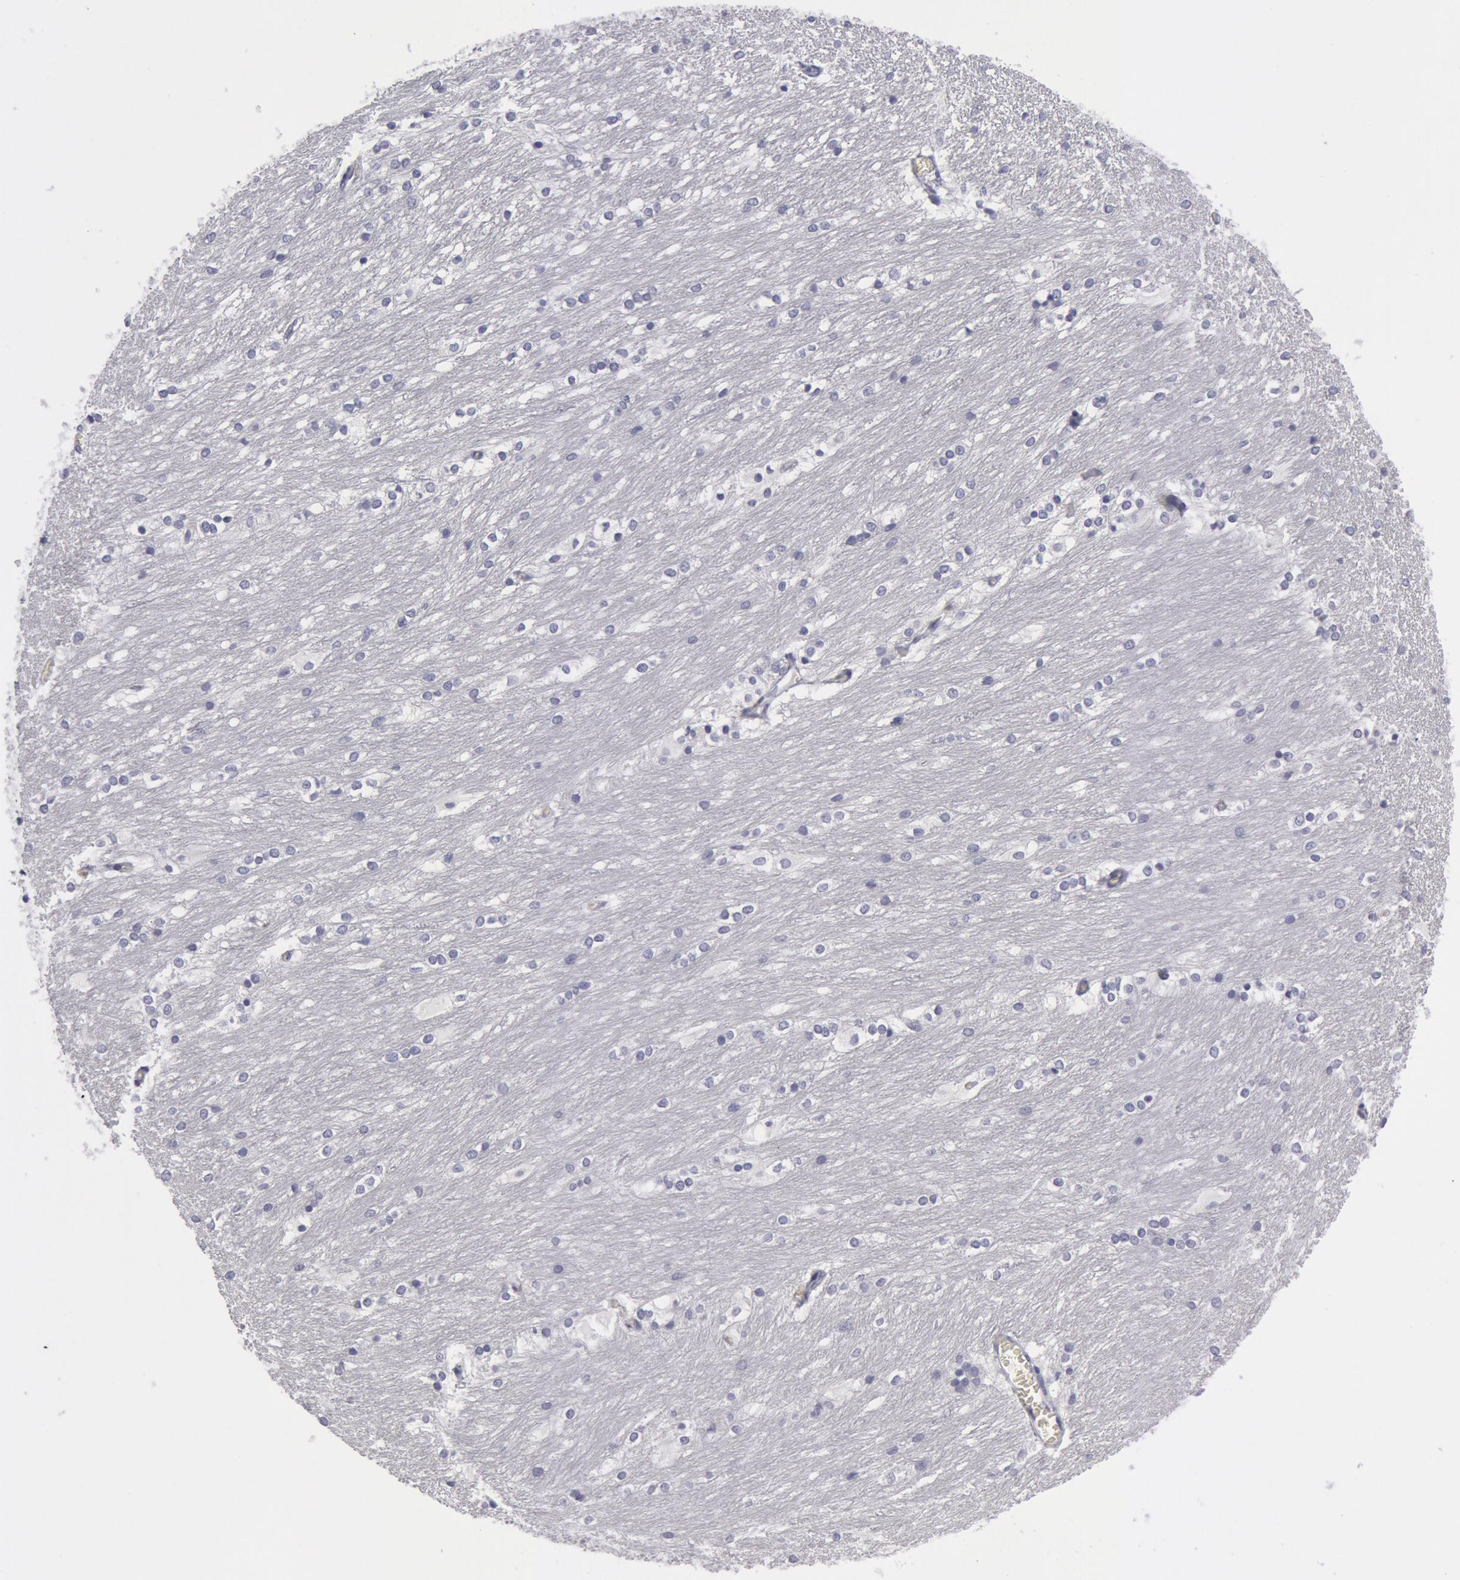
{"staining": {"intensity": "negative", "quantity": "none", "location": "none"}, "tissue": "caudate", "cell_type": "Glial cells", "image_type": "normal", "snomed": [{"axis": "morphology", "description": "Normal tissue, NOS"}, {"axis": "topography", "description": "Lateral ventricle wall"}], "caption": "This is an immunohistochemistry (IHC) histopathology image of unremarkable caudate. There is no expression in glial cells.", "gene": "SMC1B", "patient": {"sex": "female", "age": 19}}